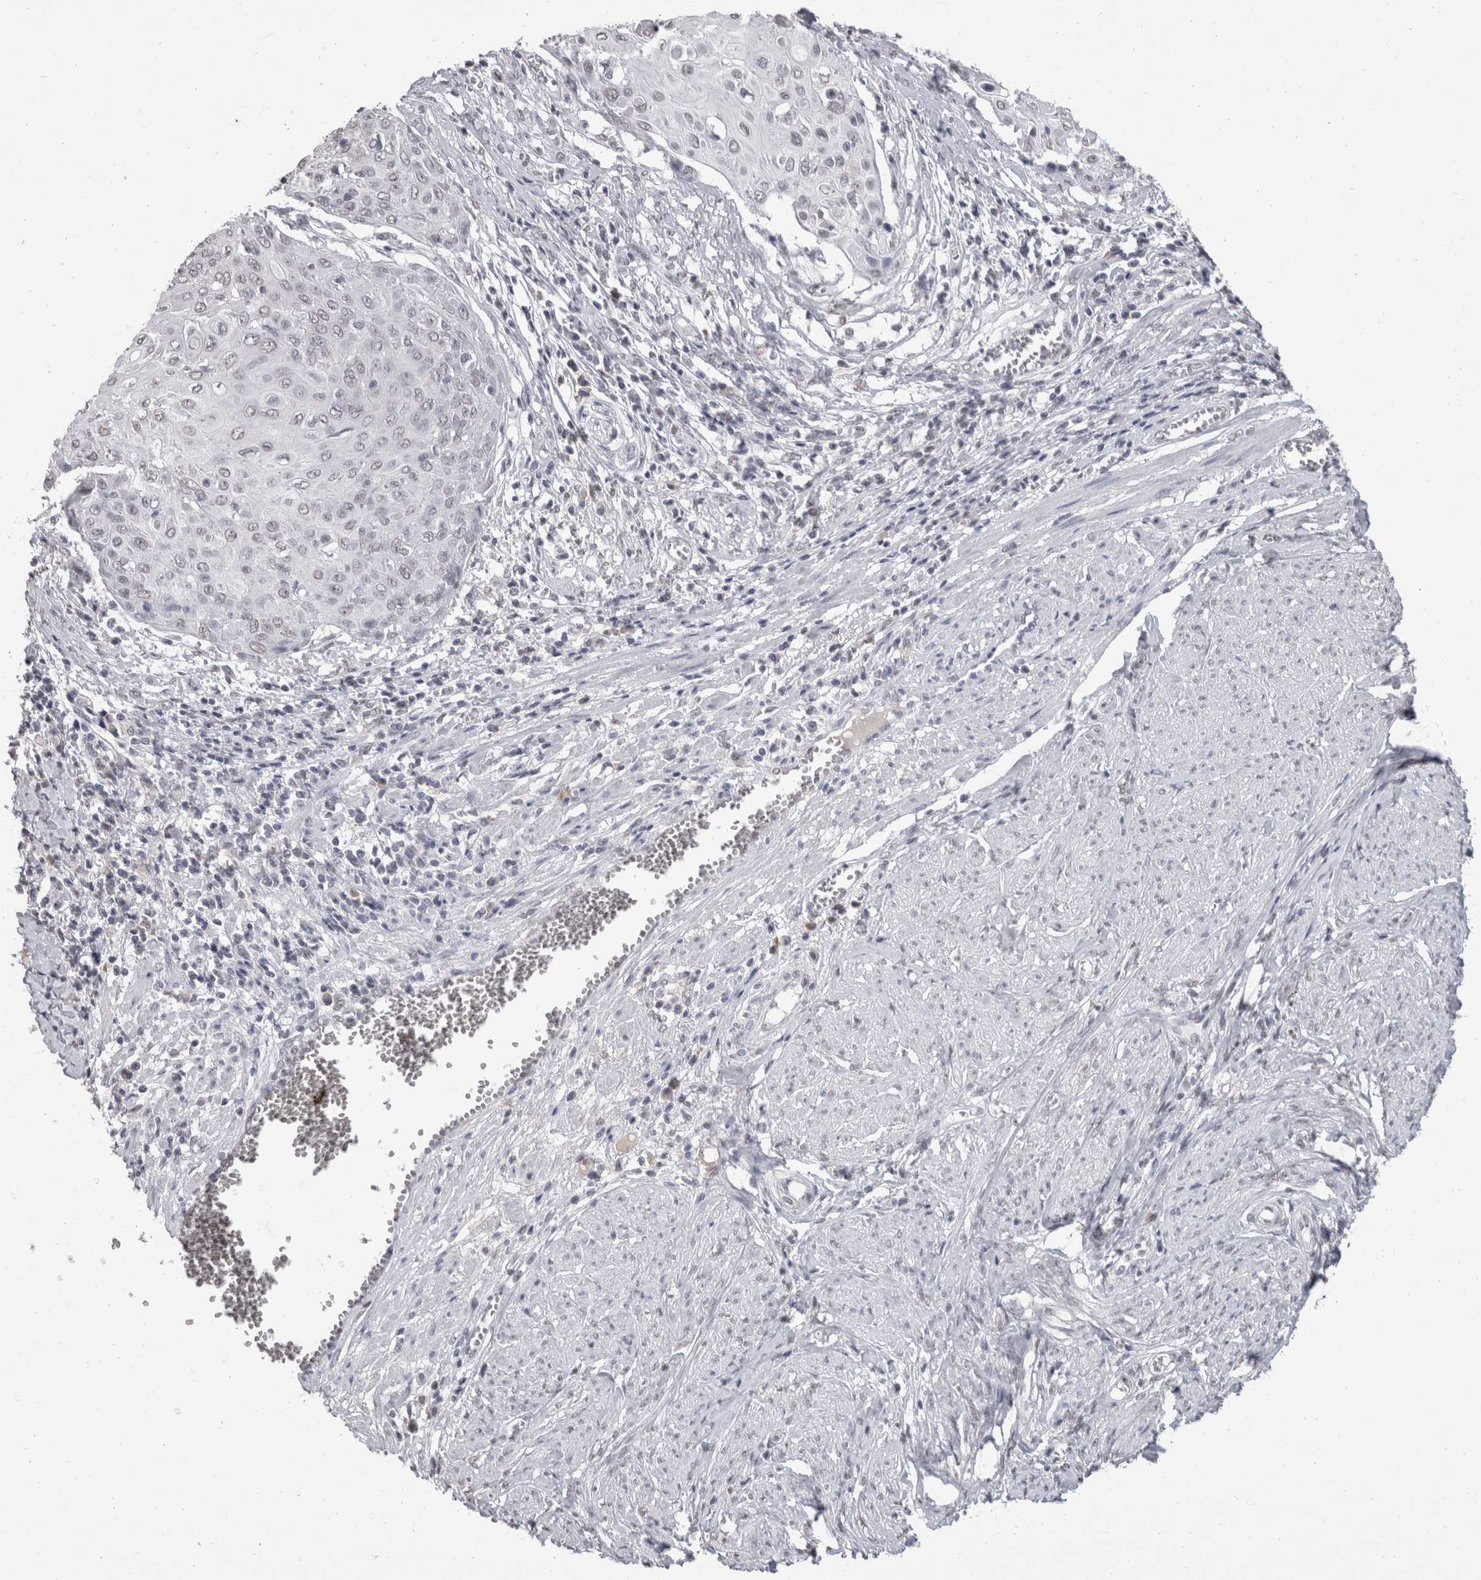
{"staining": {"intensity": "weak", "quantity": "25%-75%", "location": "nuclear"}, "tissue": "cervical cancer", "cell_type": "Tumor cells", "image_type": "cancer", "snomed": [{"axis": "morphology", "description": "Squamous cell carcinoma, NOS"}, {"axis": "topography", "description": "Cervix"}], "caption": "Immunohistochemistry (IHC) image of cervical squamous cell carcinoma stained for a protein (brown), which shows low levels of weak nuclear staining in about 25%-75% of tumor cells.", "gene": "DDX17", "patient": {"sex": "female", "age": 39}}